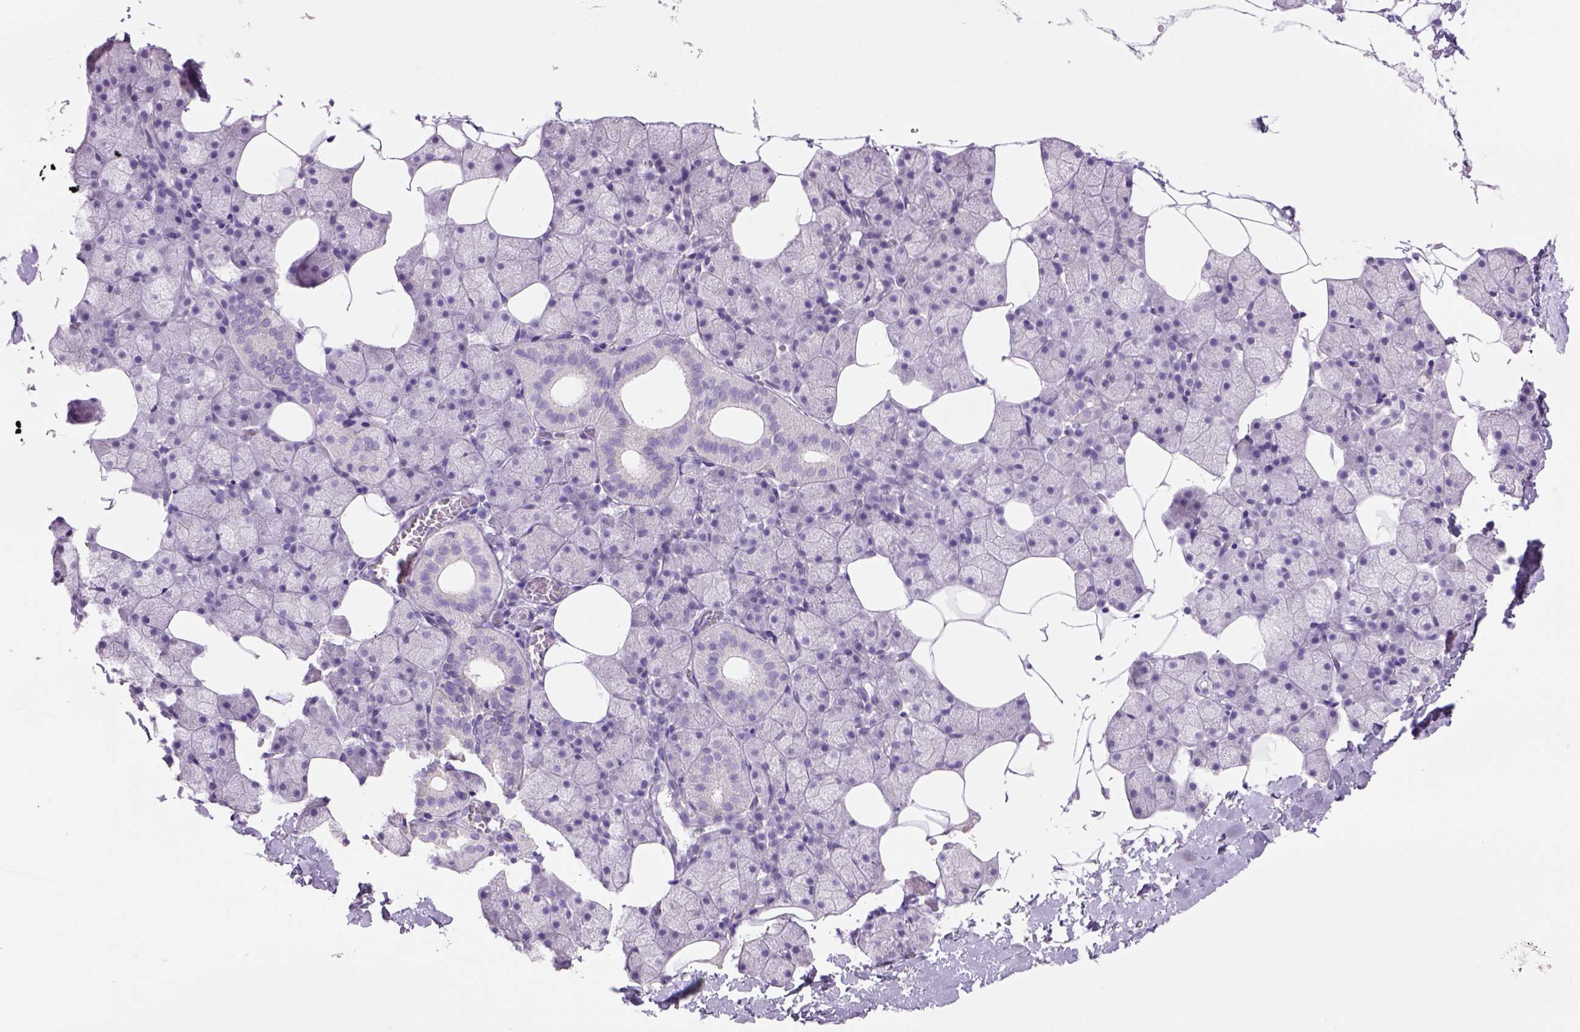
{"staining": {"intensity": "negative", "quantity": "none", "location": "none"}, "tissue": "salivary gland", "cell_type": "Glandular cells", "image_type": "normal", "snomed": [{"axis": "morphology", "description": "Normal tissue, NOS"}, {"axis": "topography", "description": "Salivary gland"}], "caption": "This is an immunohistochemistry (IHC) histopathology image of benign salivary gland. There is no positivity in glandular cells.", "gene": "TENM4", "patient": {"sex": "male", "age": 38}}